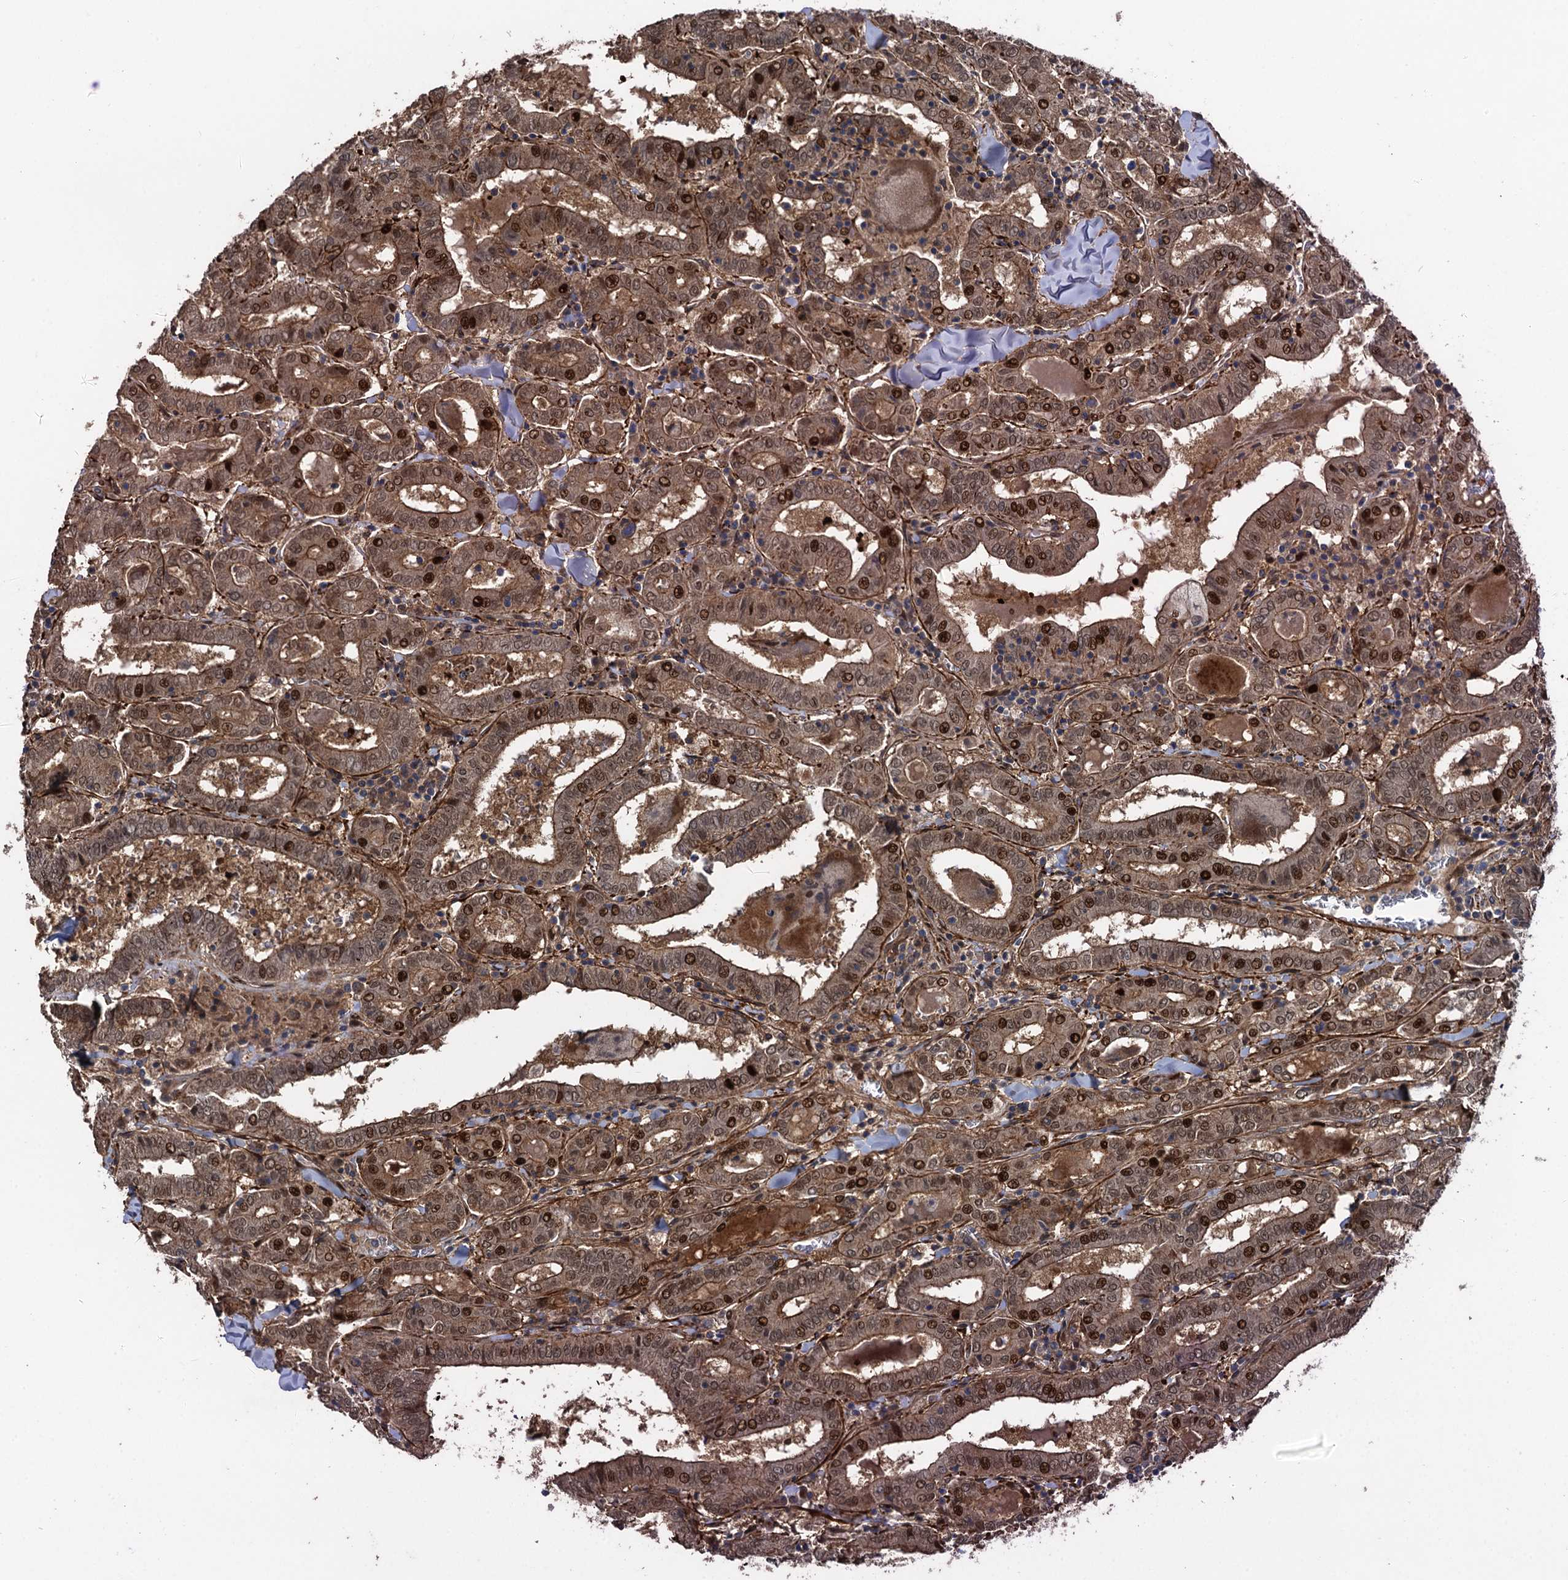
{"staining": {"intensity": "moderate", "quantity": ">75%", "location": "cytoplasmic/membranous,nuclear"}, "tissue": "thyroid cancer", "cell_type": "Tumor cells", "image_type": "cancer", "snomed": [{"axis": "morphology", "description": "Papillary adenocarcinoma, NOS"}, {"axis": "topography", "description": "Thyroid gland"}], "caption": "An immunohistochemistry histopathology image of neoplastic tissue is shown. Protein staining in brown highlights moderate cytoplasmic/membranous and nuclear positivity in papillary adenocarcinoma (thyroid) within tumor cells.", "gene": "RHOBTB1", "patient": {"sex": "female", "age": 72}}